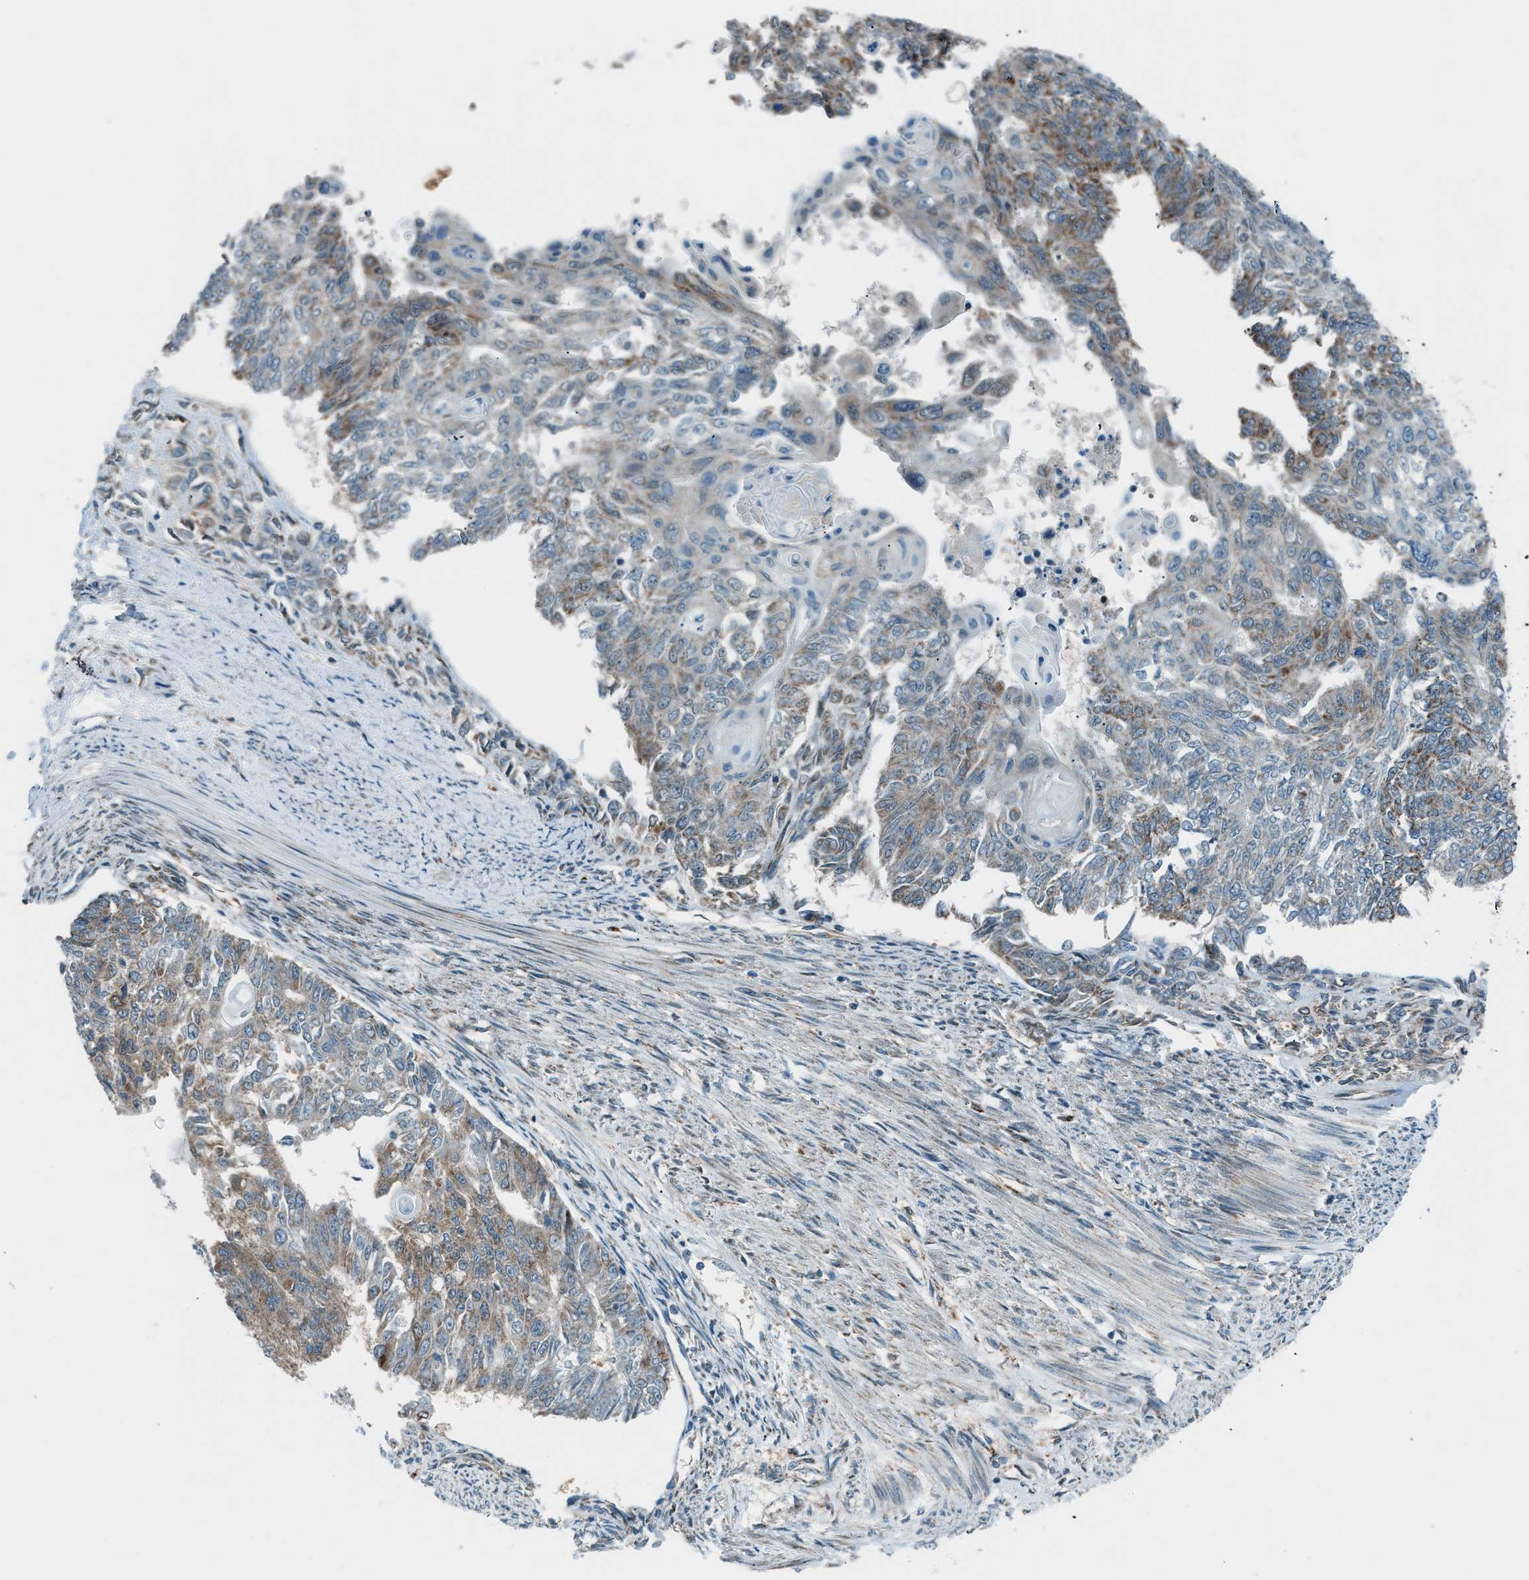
{"staining": {"intensity": "moderate", "quantity": "25%-75%", "location": "cytoplasmic/membranous"}, "tissue": "endometrial cancer", "cell_type": "Tumor cells", "image_type": "cancer", "snomed": [{"axis": "morphology", "description": "Adenocarcinoma, NOS"}, {"axis": "topography", "description": "Endometrium"}], "caption": "Brown immunohistochemical staining in human endometrial cancer (adenocarcinoma) exhibits moderate cytoplasmic/membranous expression in approximately 25%-75% of tumor cells.", "gene": "PIGG", "patient": {"sex": "female", "age": 32}}